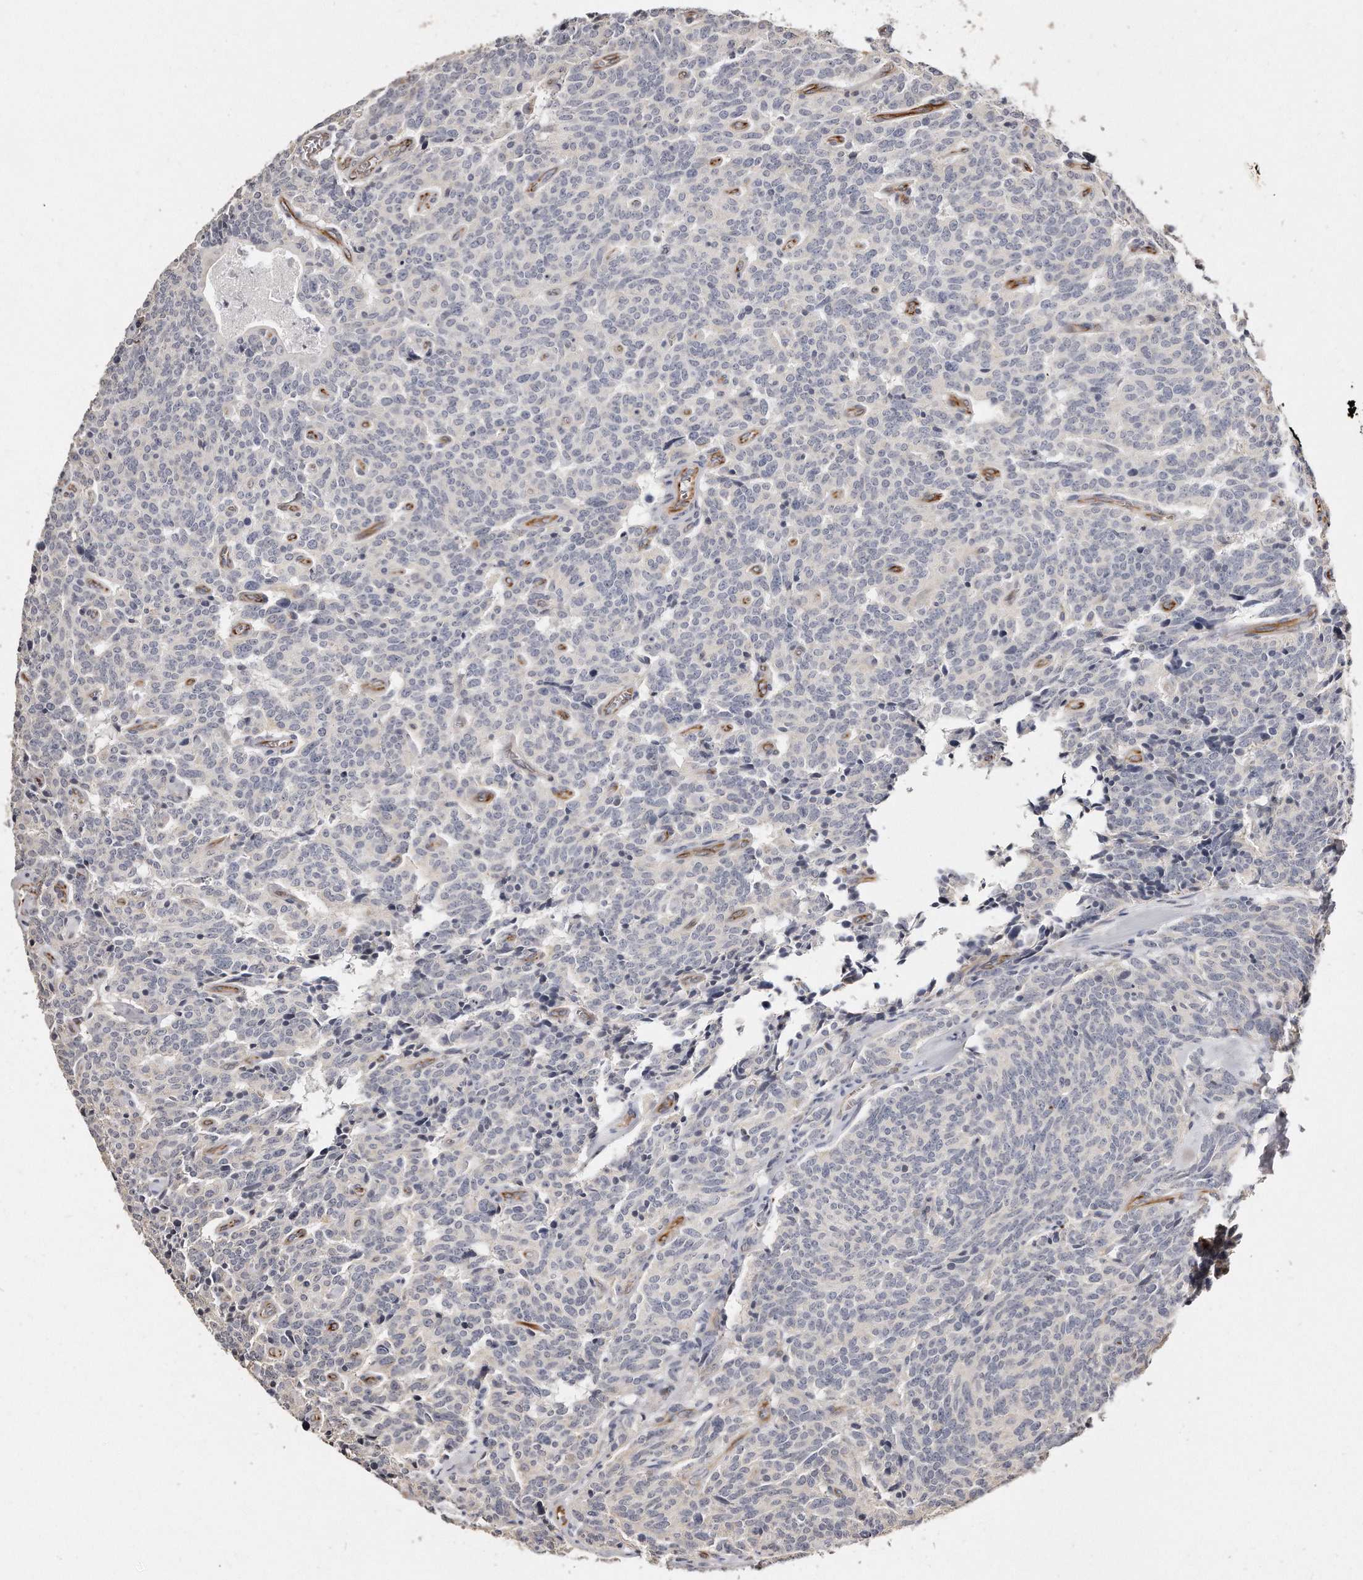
{"staining": {"intensity": "negative", "quantity": "none", "location": "none"}, "tissue": "carcinoid", "cell_type": "Tumor cells", "image_type": "cancer", "snomed": [{"axis": "morphology", "description": "Carcinoid, malignant, NOS"}, {"axis": "topography", "description": "Lung"}], "caption": "Immunohistochemistry histopathology image of neoplastic tissue: human malignant carcinoid stained with DAB (3,3'-diaminobenzidine) reveals no significant protein positivity in tumor cells. The staining was performed using DAB (3,3'-diaminobenzidine) to visualize the protein expression in brown, while the nuclei were stained in blue with hematoxylin (Magnification: 20x).", "gene": "ZYG11A", "patient": {"sex": "female", "age": 46}}